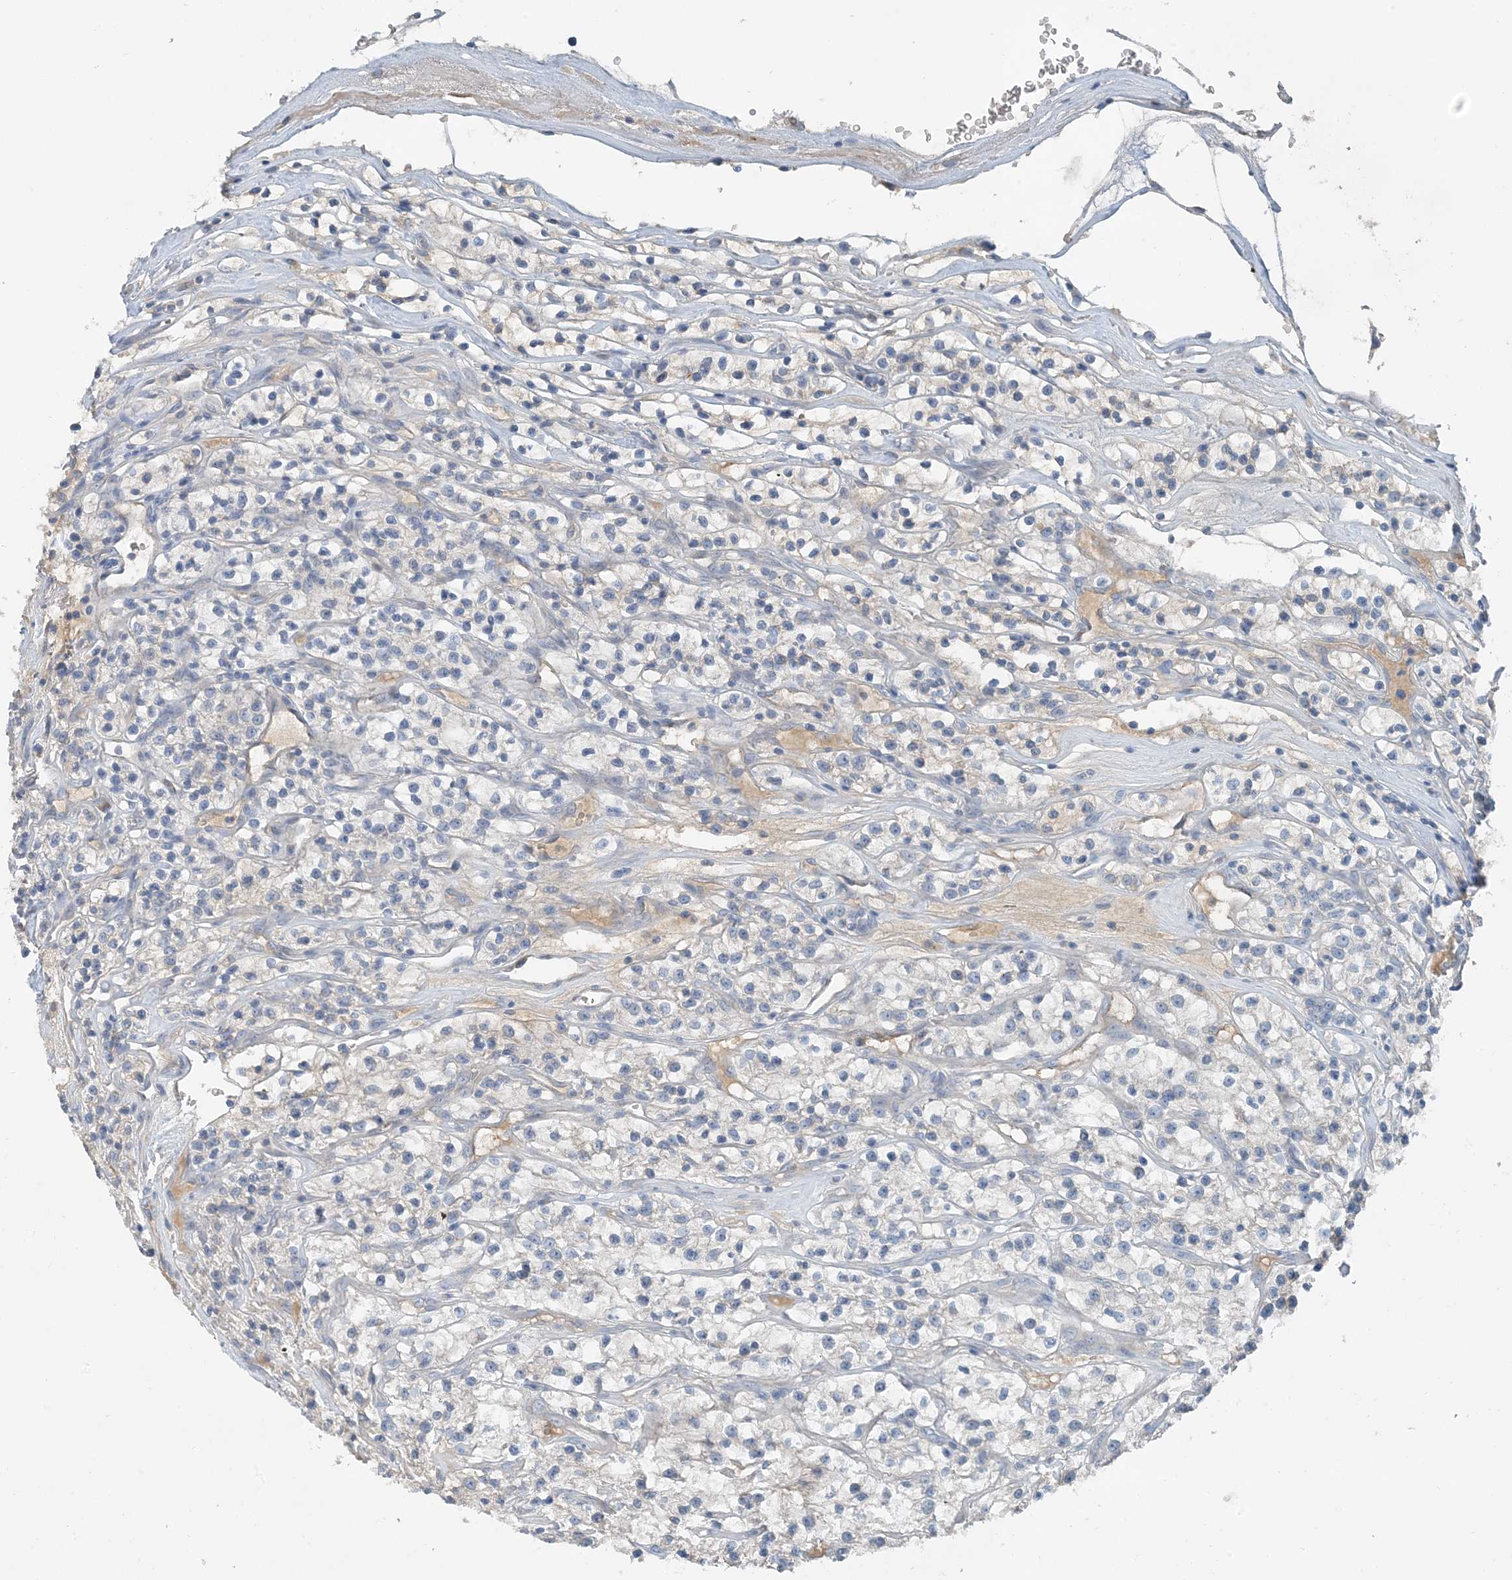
{"staining": {"intensity": "negative", "quantity": "none", "location": "none"}, "tissue": "renal cancer", "cell_type": "Tumor cells", "image_type": "cancer", "snomed": [{"axis": "morphology", "description": "Adenocarcinoma, NOS"}, {"axis": "topography", "description": "Kidney"}], "caption": "Protein analysis of renal adenocarcinoma reveals no significant expression in tumor cells.", "gene": "CTRL", "patient": {"sex": "female", "age": 57}}